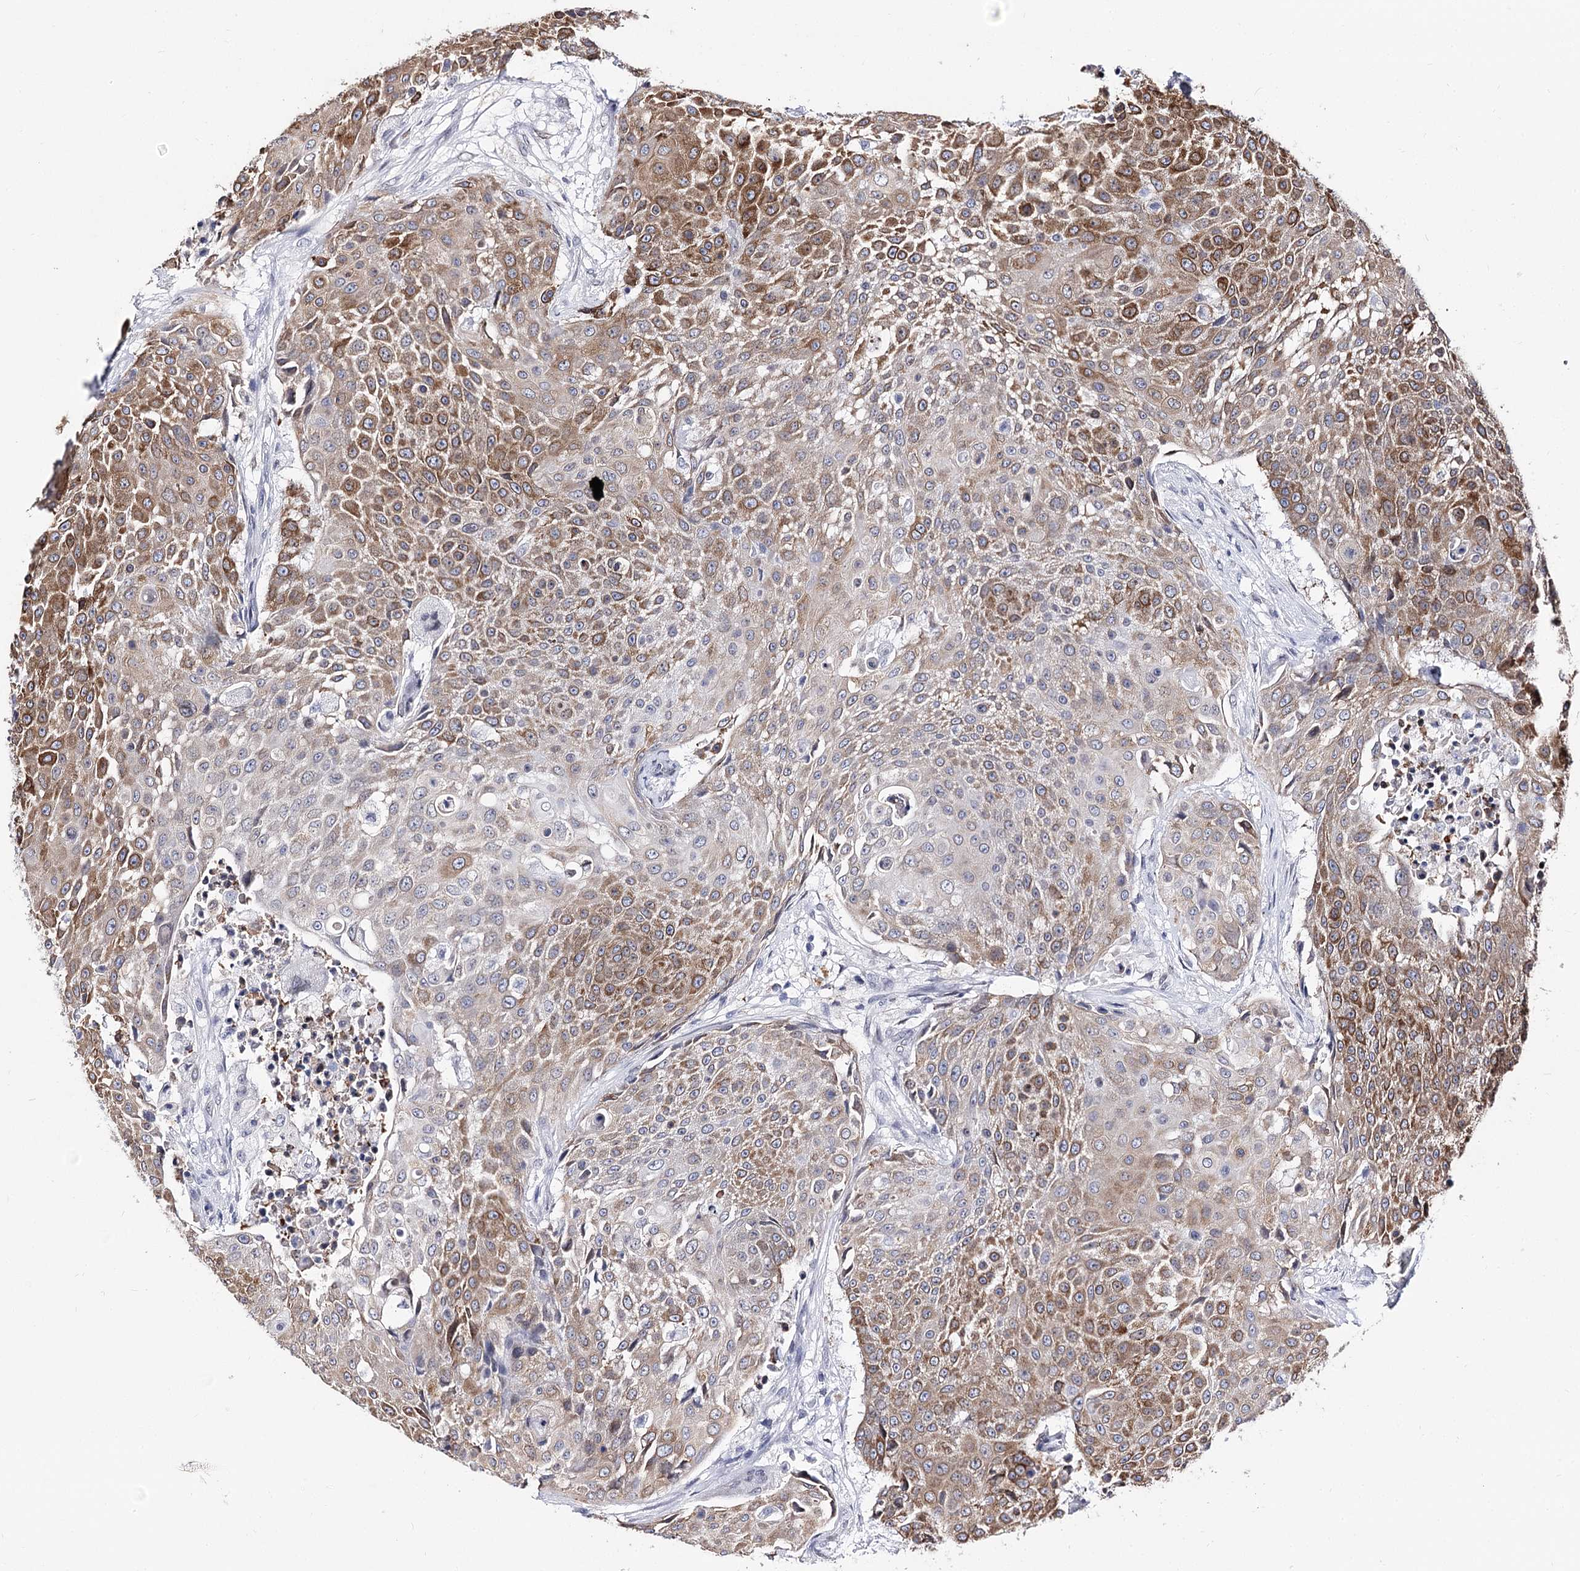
{"staining": {"intensity": "moderate", "quantity": ">75%", "location": "cytoplasmic/membranous"}, "tissue": "urothelial cancer", "cell_type": "Tumor cells", "image_type": "cancer", "snomed": [{"axis": "morphology", "description": "Urothelial carcinoma, High grade"}, {"axis": "topography", "description": "Urinary bladder"}], "caption": "Protein staining of urothelial cancer tissue displays moderate cytoplasmic/membranous staining in approximately >75% of tumor cells. Nuclei are stained in blue.", "gene": "TMEM201", "patient": {"sex": "female", "age": 63}}